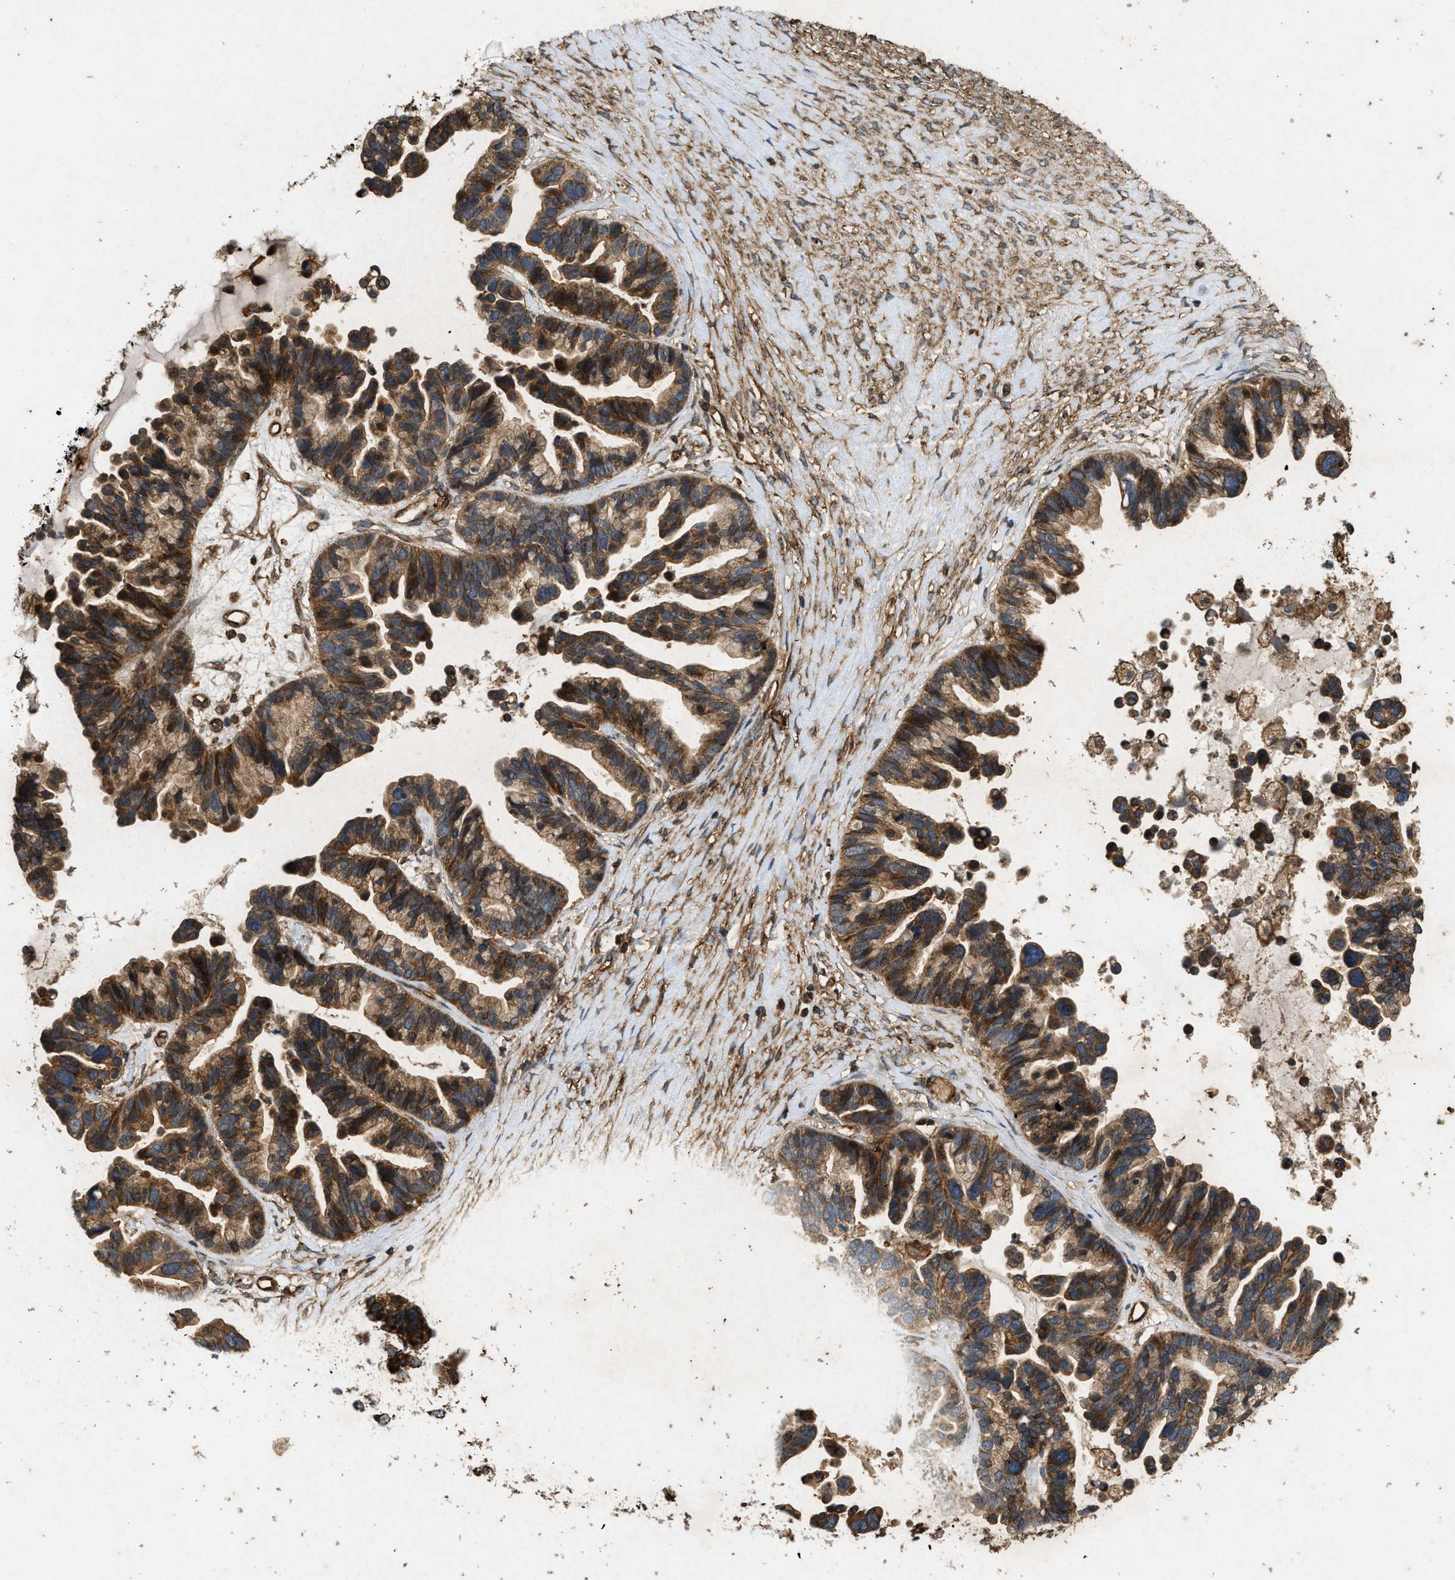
{"staining": {"intensity": "strong", "quantity": ">75%", "location": "cytoplasmic/membranous"}, "tissue": "ovarian cancer", "cell_type": "Tumor cells", "image_type": "cancer", "snomed": [{"axis": "morphology", "description": "Cystadenocarcinoma, serous, NOS"}, {"axis": "topography", "description": "Ovary"}], "caption": "An image of human ovarian cancer (serous cystadenocarcinoma) stained for a protein demonstrates strong cytoplasmic/membranous brown staining in tumor cells. Using DAB (brown) and hematoxylin (blue) stains, captured at high magnification using brightfield microscopy.", "gene": "GNB4", "patient": {"sex": "female", "age": 56}}